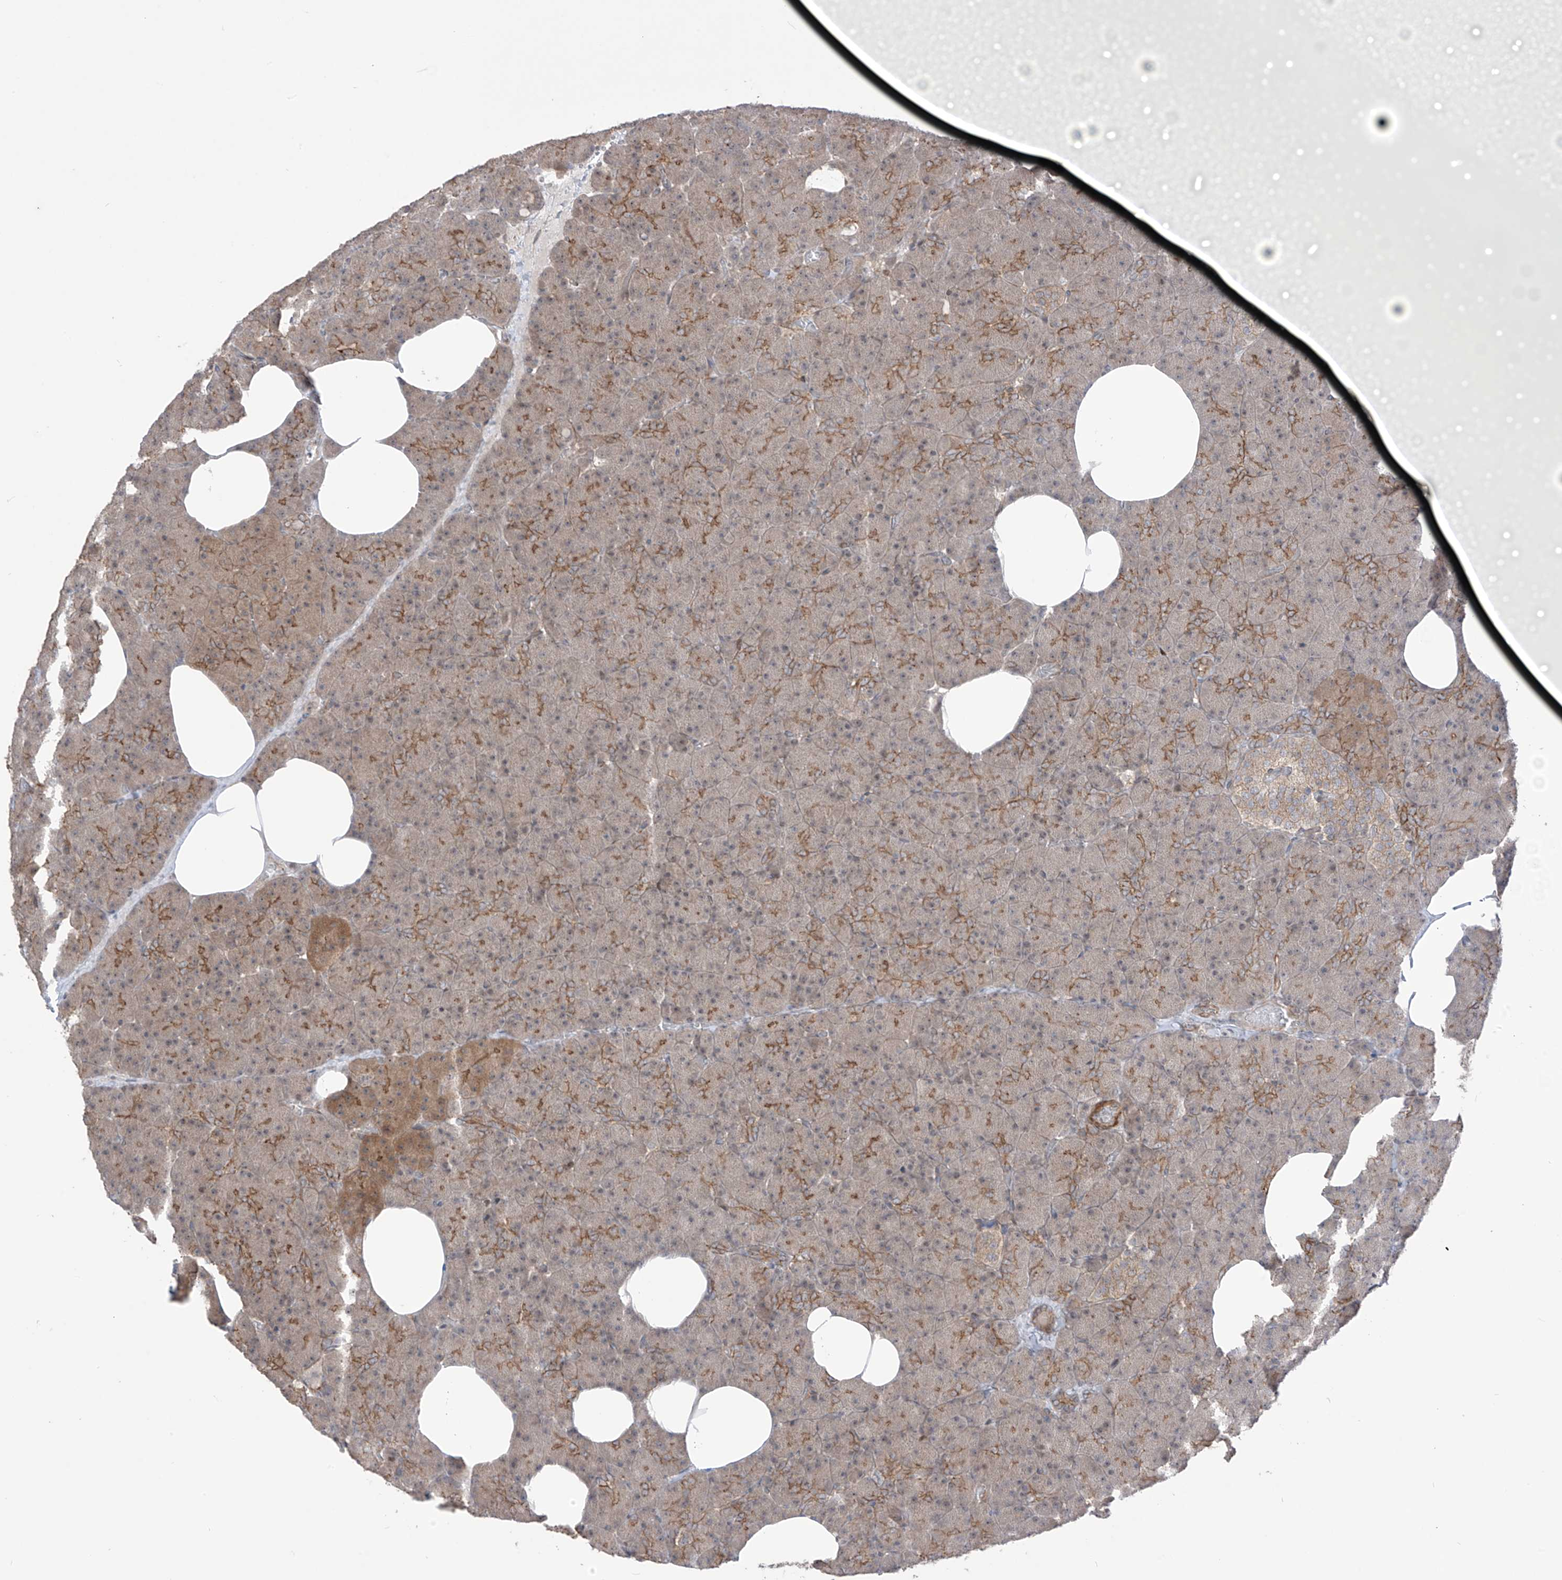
{"staining": {"intensity": "moderate", "quantity": ">75%", "location": "cytoplasmic/membranous,nuclear"}, "tissue": "pancreas", "cell_type": "Exocrine glandular cells", "image_type": "normal", "snomed": [{"axis": "morphology", "description": "Normal tissue, NOS"}, {"axis": "morphology", "description": "Carcinoid, malignant, NOS"}, {"axis": "topography", "description": "Pancreas"}], "caption": "Immunohistochemical staining of normal human pancreas shows >75% levels of moderate cytoplasmic/membranous,nuclear protein expression in about >75% of exocrine glandular cells. (Brightfield microscopy of DAB IHC at high magnification).", "gene": "LRRC74A", "patient": {"sex": "female", "age": 35}}